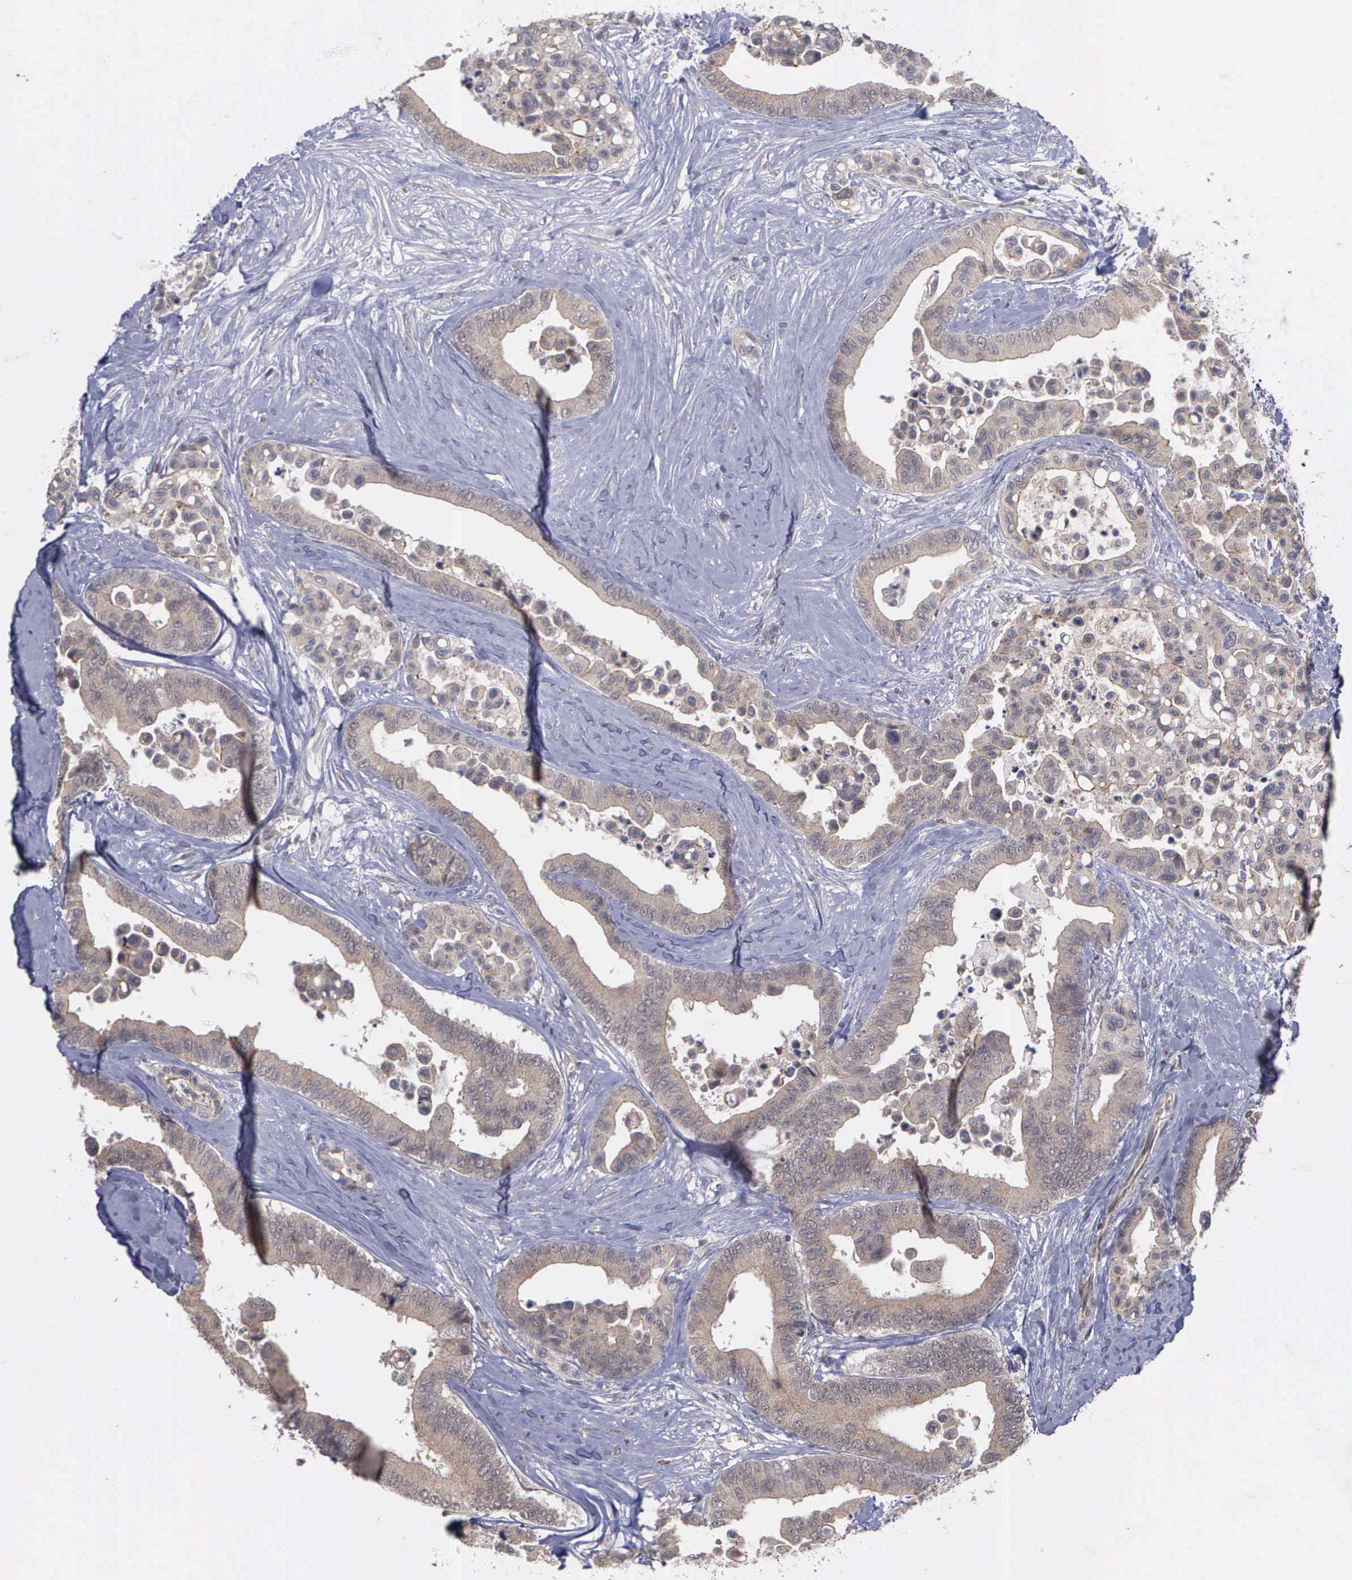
{"staining": {"intensity": "weak", "quantity": ">75%", "location": "cytoplasmic/membranous"}, "tissue": "colorectal cancer", "cell_type": "Tumor cells", "image_type": "cancer", "snomed": [{"axis": "morphology", "description": "Adenocarcinoma, NOS"}, {"axis": "topography", "description": "Colon"}], "caption": "IHC staining of colorectal adenocarcinoma, which displays low levels of weak cytoplasmic/membranous positivity in about >75% of tumor cells indicating weak cytoplasmic/membranous protein positivity. The staining was performed using DAB (brown) for protein detection and nuclei were counterstained in hematoxylin (blue).", "gene": "MAP3K9", "patient": {"sex": "male", "age": 82}}